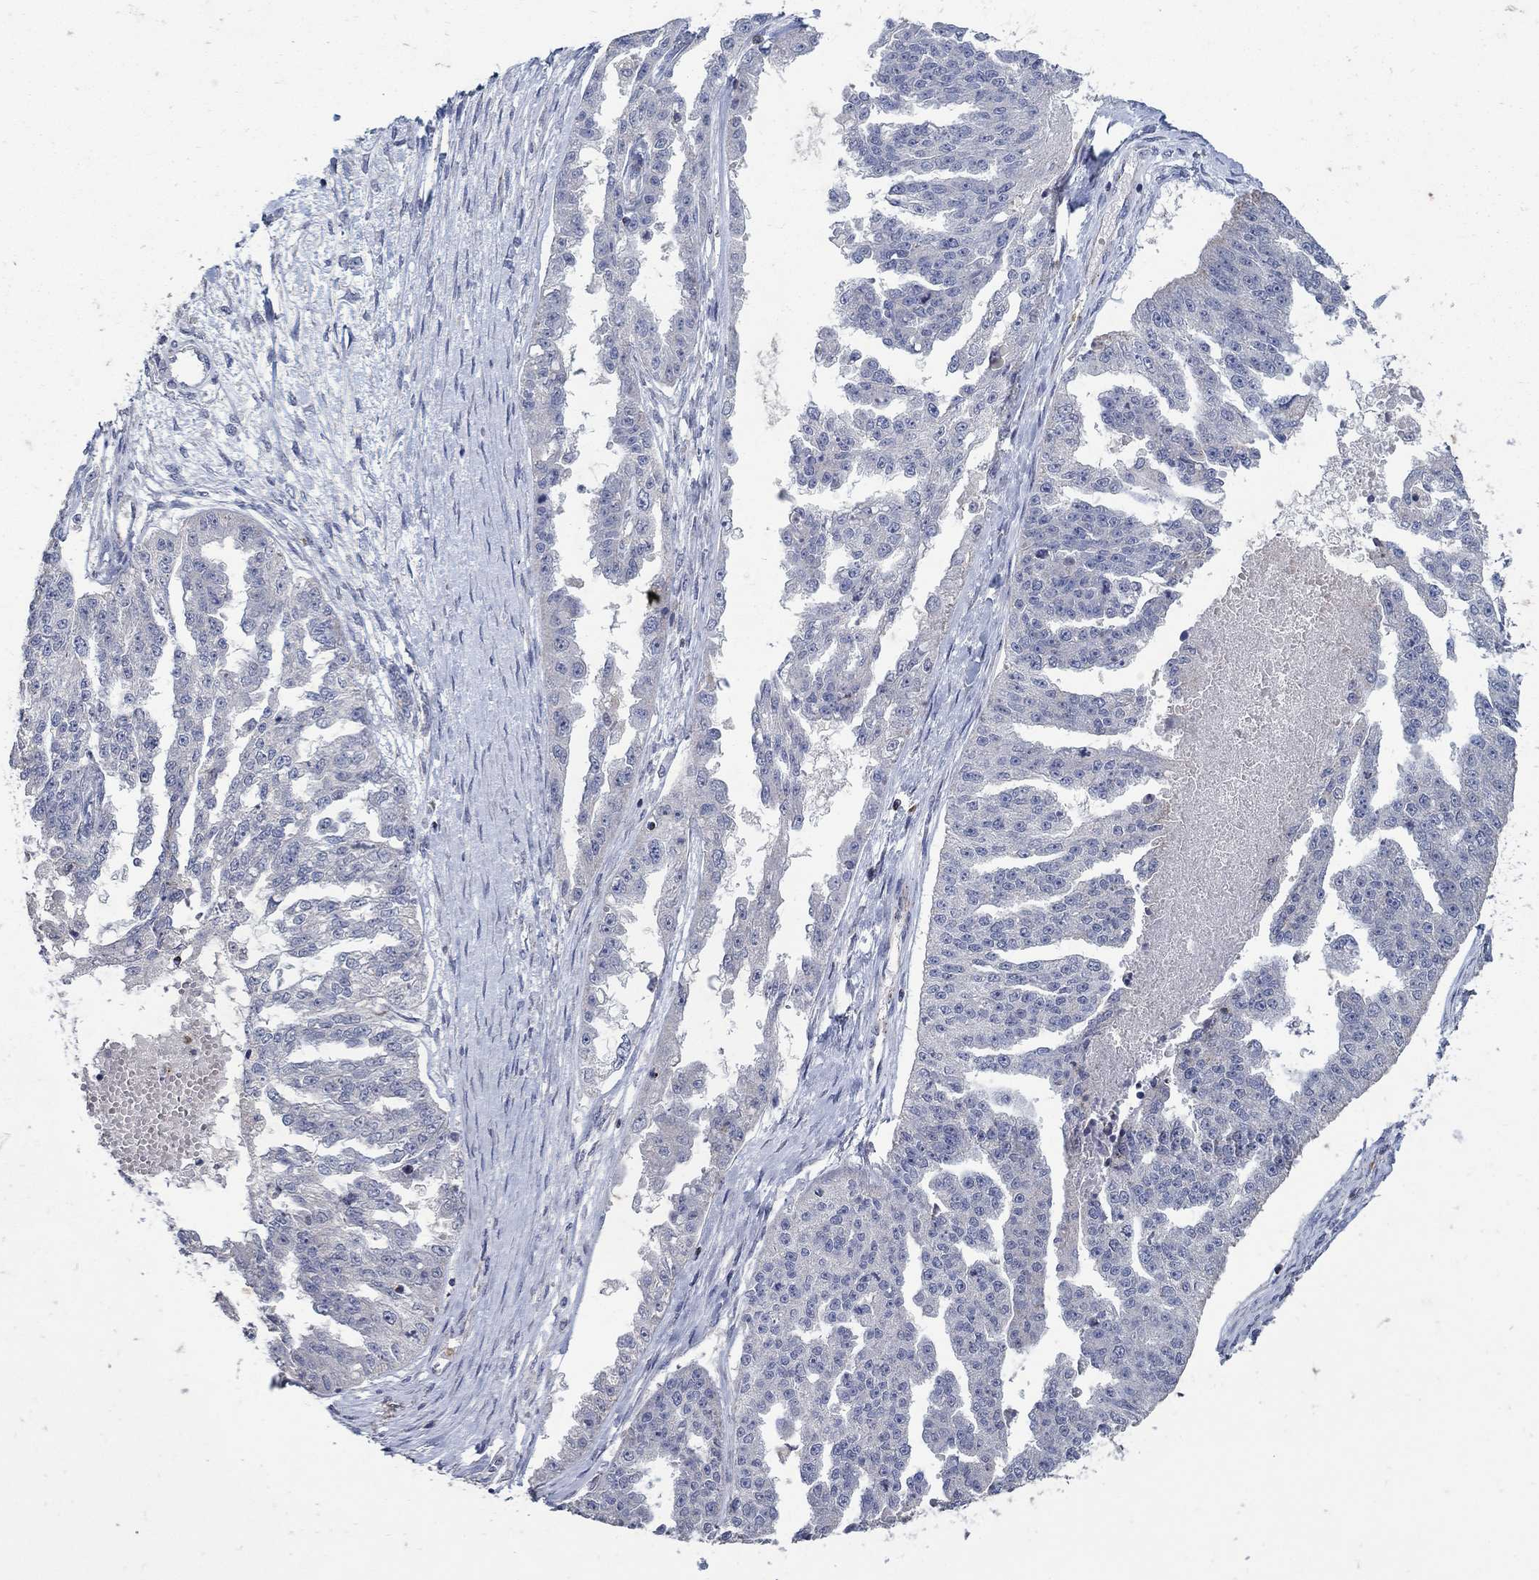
{"staining": {"intensity": "negative", "quantity": "none", "location": "none"}, "tissue": "ovarian cancer", "cell_type": "Tumor cells", "image_type": "cancer", "snomed": [{"axis": "morphology", "description": "Cystadenocarcinoma, serous, NOS"}, {"axis": "topography", "description": "Ovary"}], "caption": "Tumor cells show no significant protein staining in ovarian serous cystadenocarcinoma.", "gene": "HMX2", "patient": {"sex": "female", "age": 58}}